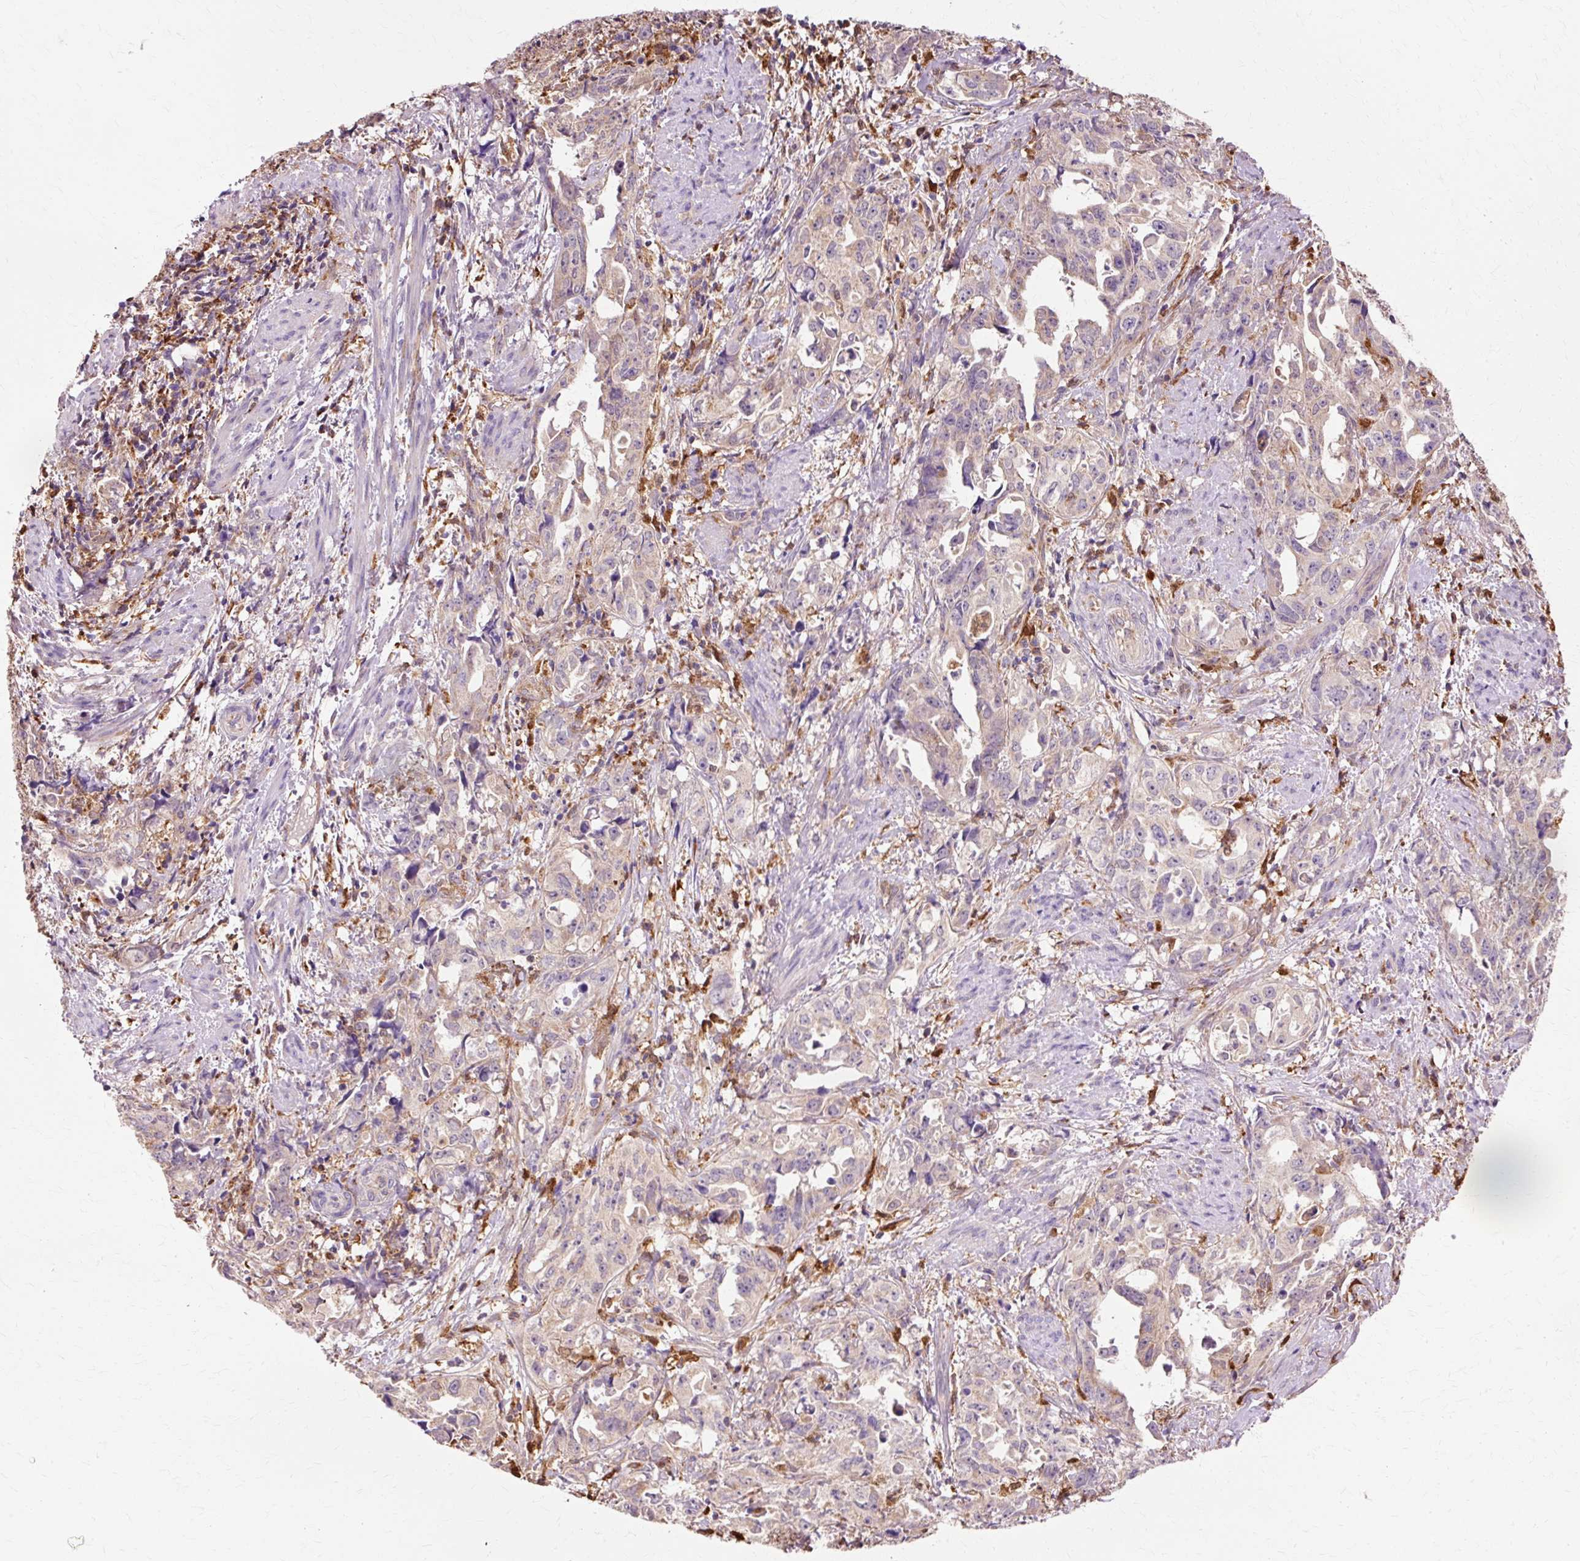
{"staining": {"intensity": "weak", "quantity": "25%-75%", "location": "cytoplasmic/membranous"}, "tissue": "endometrial cancer", "cell_type": "Tumor cells", "image_type": "cancer", "snomed": [{"axis": "morphology", "description": "Adenocarcinoma, NOS"}, {"axis": "topography", "description": "Endometrium"}], "caption": "Immunohistochemistry (IHC) of human adenocarcinoma (endometrial) exhibits low levels of weak cytoplasmic/membranous expression in about 25%-75% of tumor cells.", "gene": "GPX1", "patient": {"sex": "female", "age": 65}}